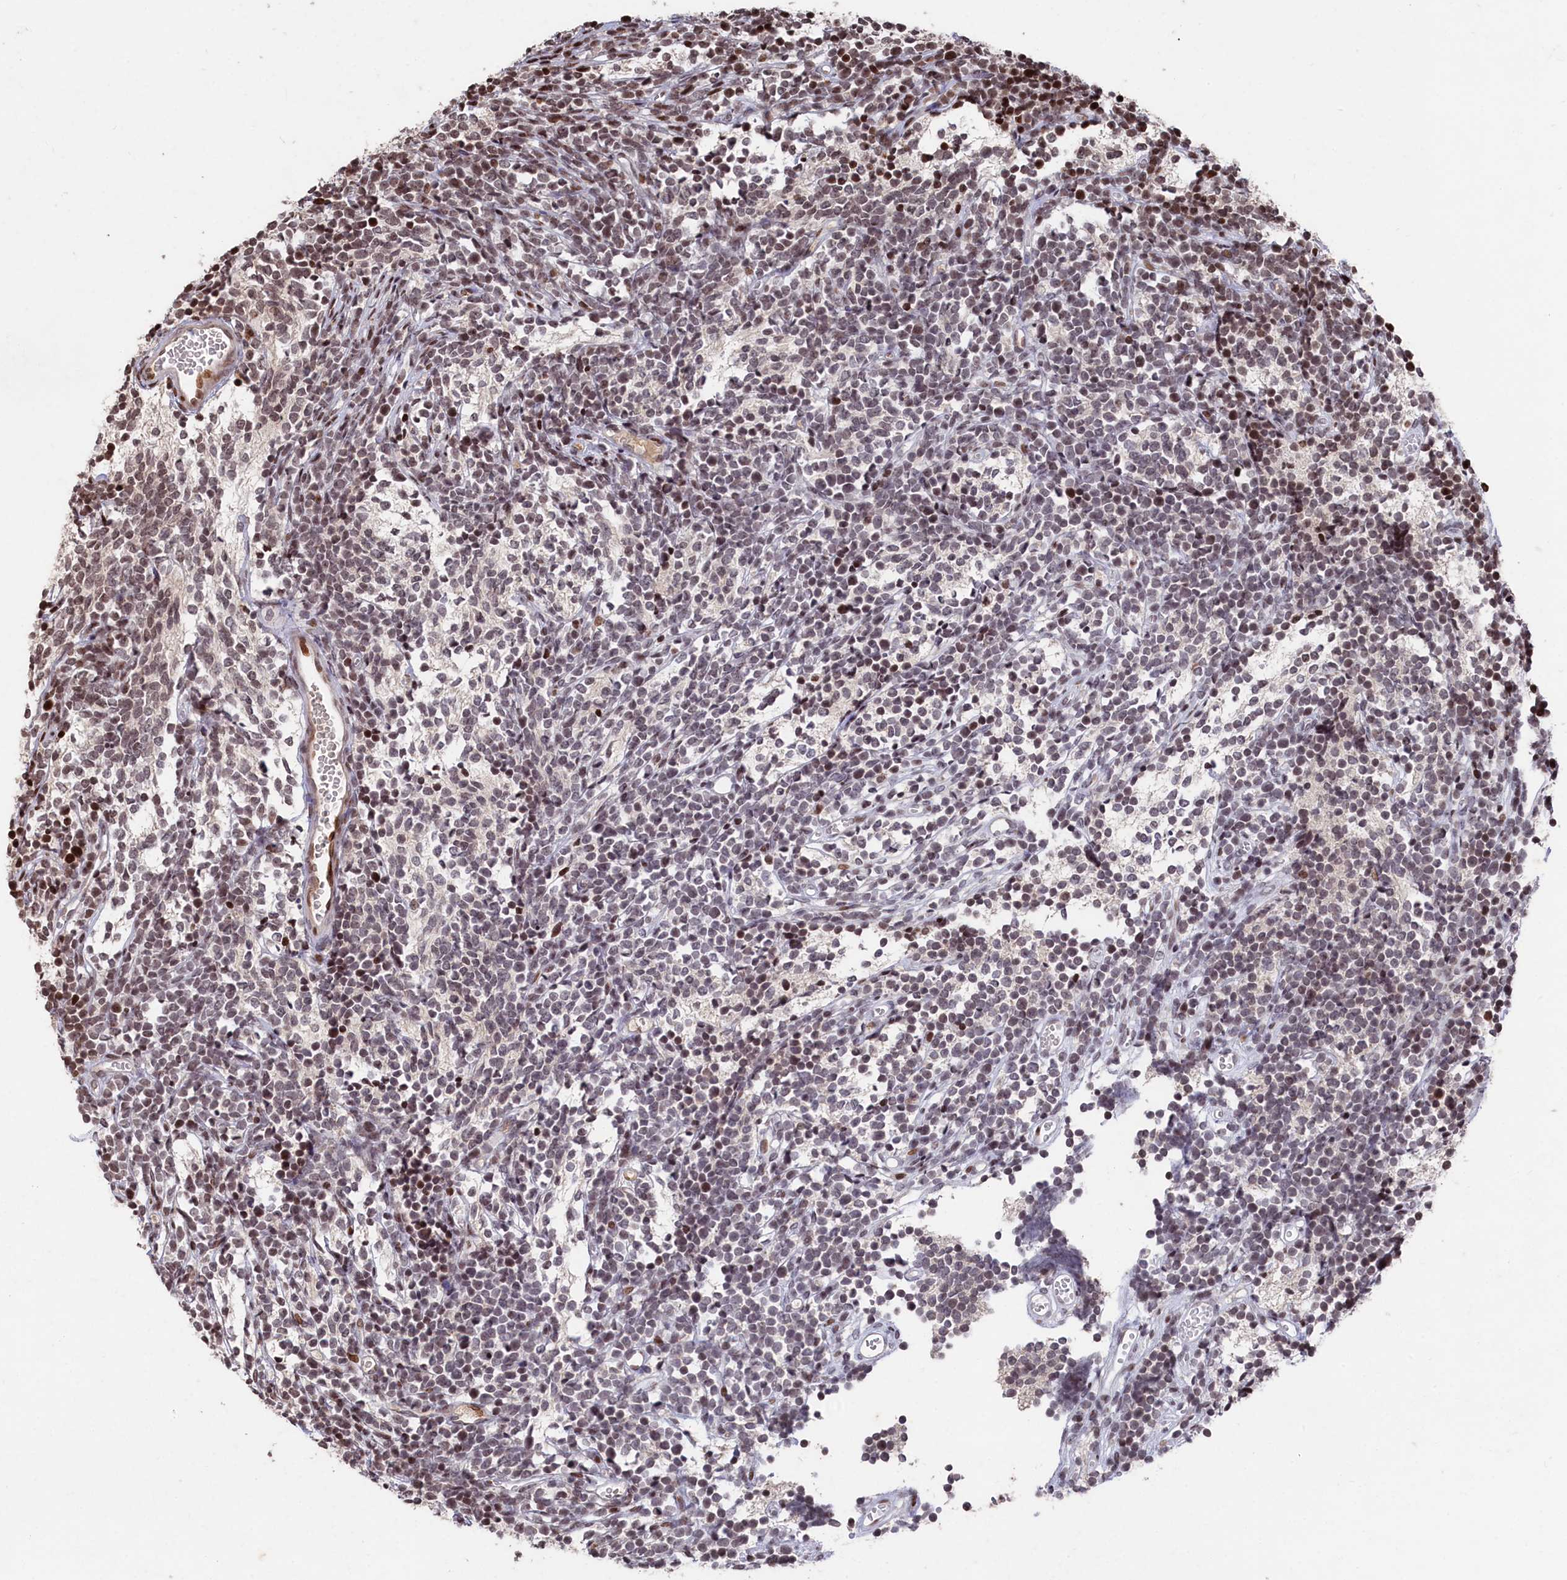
{"staining": {"intensity": "moderate", "quantity": "<25%", "location": "nuclear"}, "tissue": "glioma", "cell_type": "Tumor cells", "image_type": "cancer", "snomed": [{"axis": "morphology", "description": "Glioma, malignant, Low grade"}, {"axis": "topography", "description": "Brain"}], "caption": "This image demonstrates malignant glioma (low-grade) stained with immunohistochemistry to label a protein in brown. The nuclear of tumor cells show moderate positivity for the protein. Nuclei are counter-stained blue.", "gene": "MCF2L2", "patient": {"sex": "female", "age": 1}}